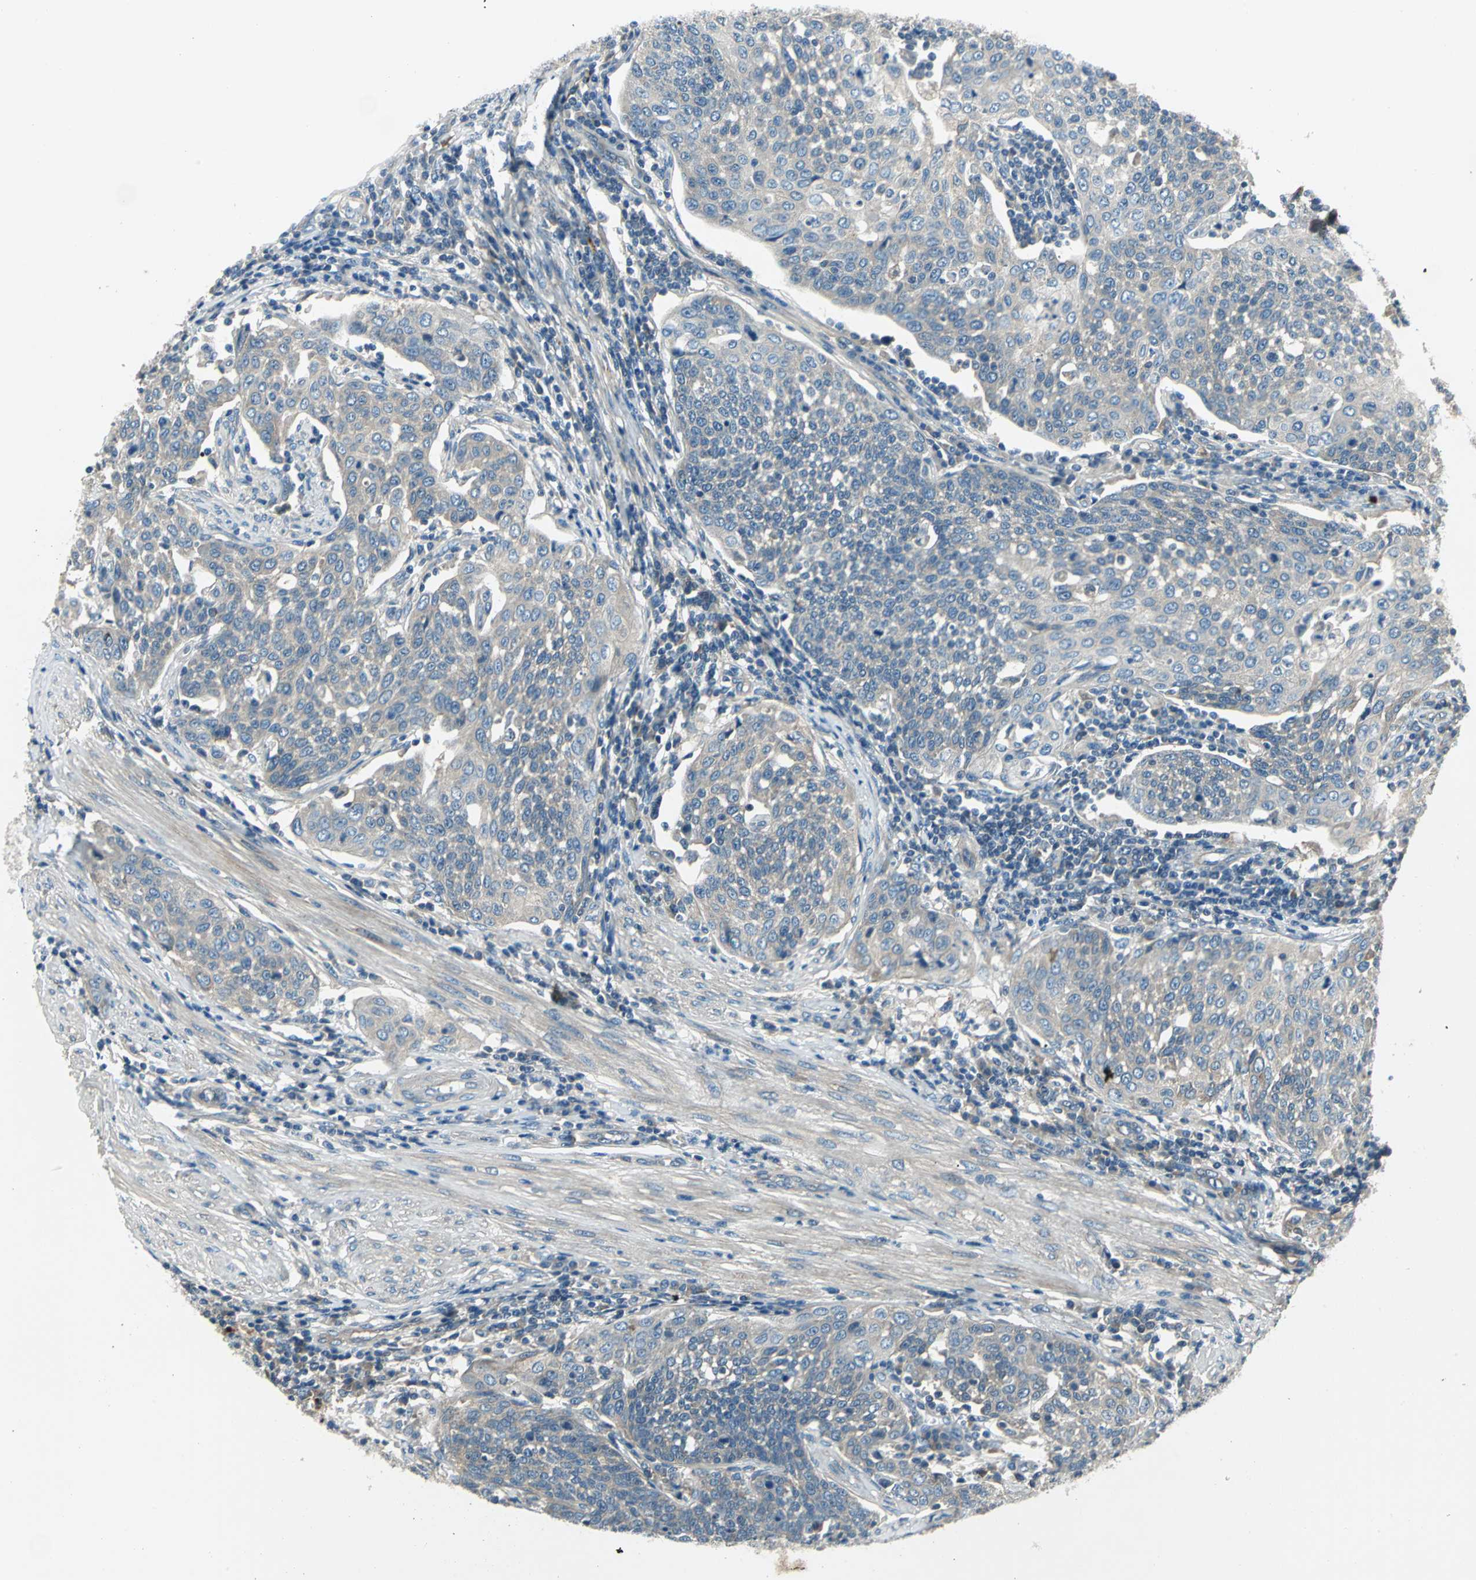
{"staining": {"intensity": "weak", "quantity": ">75%", "location": "cytoplasmic/membranous"}, "tissue": "cervical cancer", "cell_type": "Tumor cells", "image_type": "cancer", "snomed": [{"axis": "morphology", "description": "Squamous cell carcinoma, NOS"}, {"axis": "topography", "description": "Cervix"}], "caption": "Protein expression analysis of cervical squamous cell carcinoma displays weak cytoplasmic/membranous expression in approximately >75% of tumor cells. The protein of interest is stained brown, and the nuclei are stained in blue (DAB IHC with brightfield microscopy, high magnification).", "gene": "PRKAA1", "patient": {"sex": "female", "age": 34}}